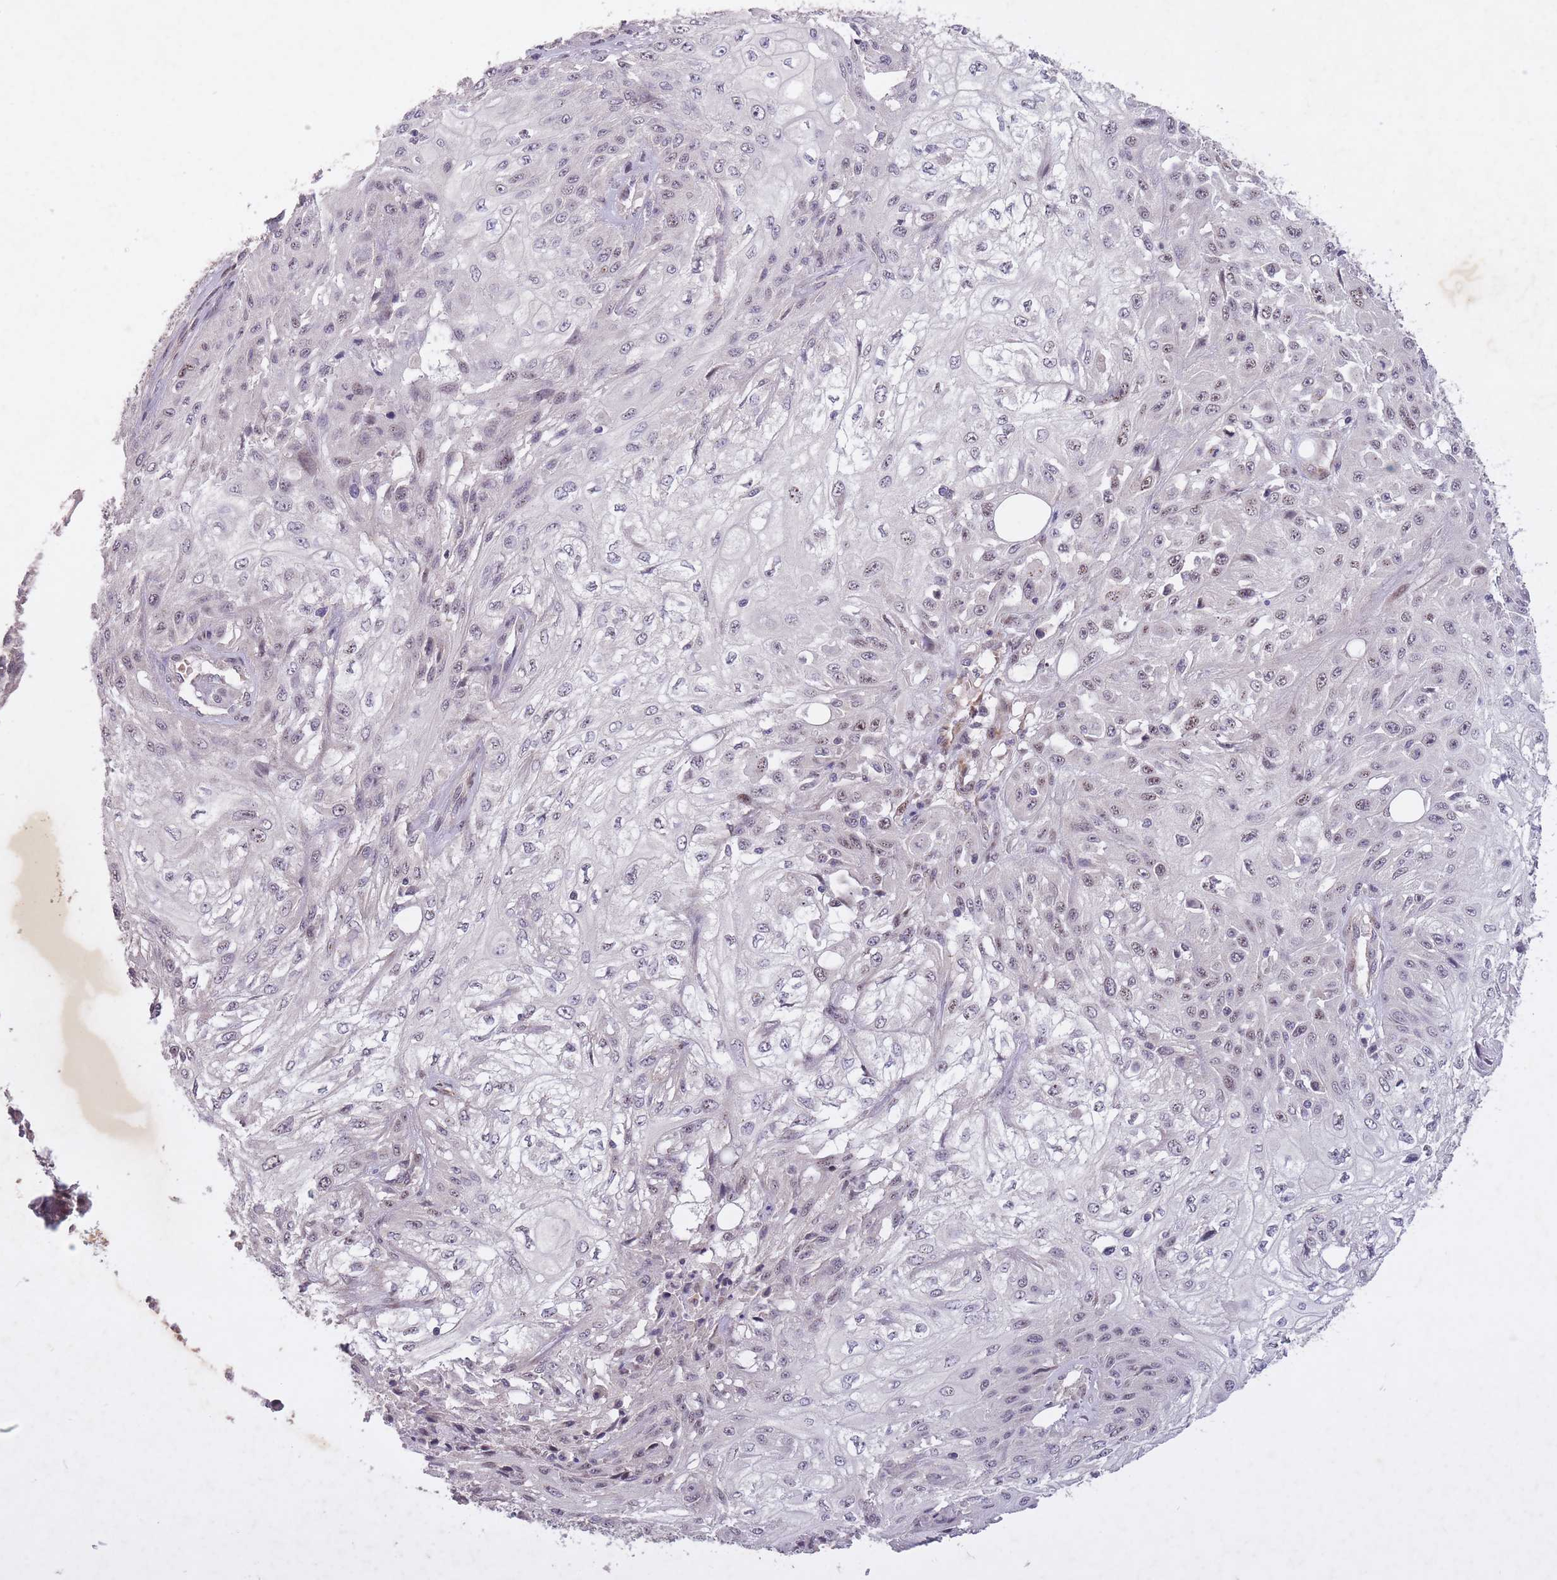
{"staining": {"intensity": "weak", "quantity": "<25%", "location": "nuclear"}, "tissue": "skin cancer", "cell_type": "Tumor cells", "image_type": "cancer", "snomed": [{"axis": "morphology", "description": "Squamous cell carcinoma, NOS"}, {"axis": "morphology", "description": "Squamous cell carcinoma, metastatic, NOS"}, {"axis": "topography", "description": "Skin"}, {"axis": "topography", "description": "Lymph node"}], "caption": "Immunohistochemistry (IHC) micrograph of skin cancer (metastatic squamous cell carcinoma) stained for a protein (brown), which reveals no staining in tumor cells.", "gene": "CBX6", "patient": {"sex": "male", "age": 75}}